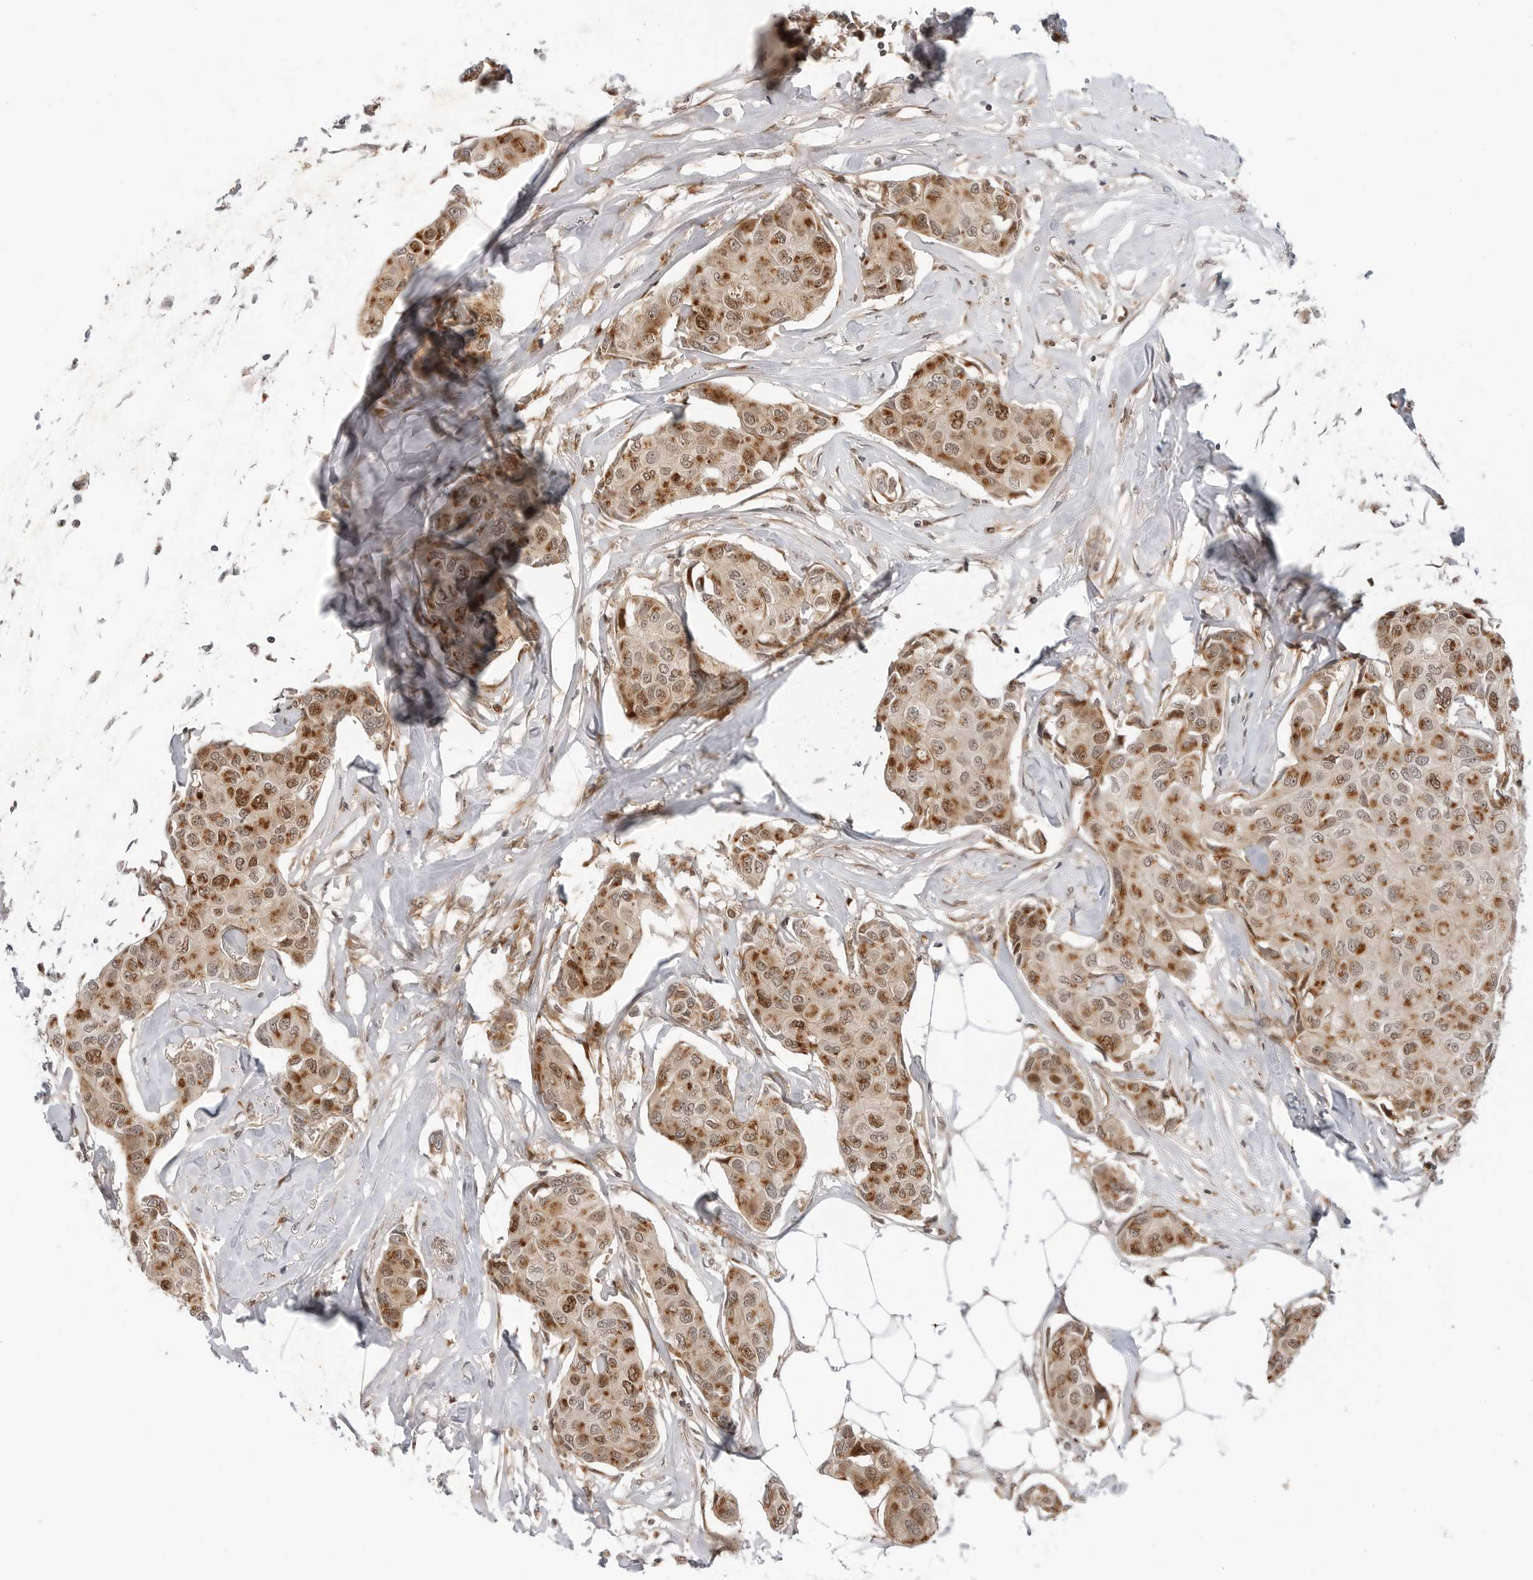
{"staining": {"intensity": "moderate", "quantity": ">75%", "location": "cytoplasmic/membranous,nuclear"}, "tissue": "breast cancer", "cell_type": "Tumor cells", "image_type": "cancer", "snomed": [{"axis": "morphology", "description": "Duct carcinoma"}, {"axis": "topography", "description": "Breast"}], "caption": "DAB immunohistochemical staining of human intraductal carcinoma (breast) reveals moderate cytoplasmic/membranous and nuclear protein positivity in approximately >75% of tumor cells. The staining is performed using DAB (3,3'-diaminobenzidine) brown chromogen to label protein expression. The nuclei are counter-stained blue using hematoxylin.", "gene": "TIPRL", "patient": {"sex": "female", "age": 80}}